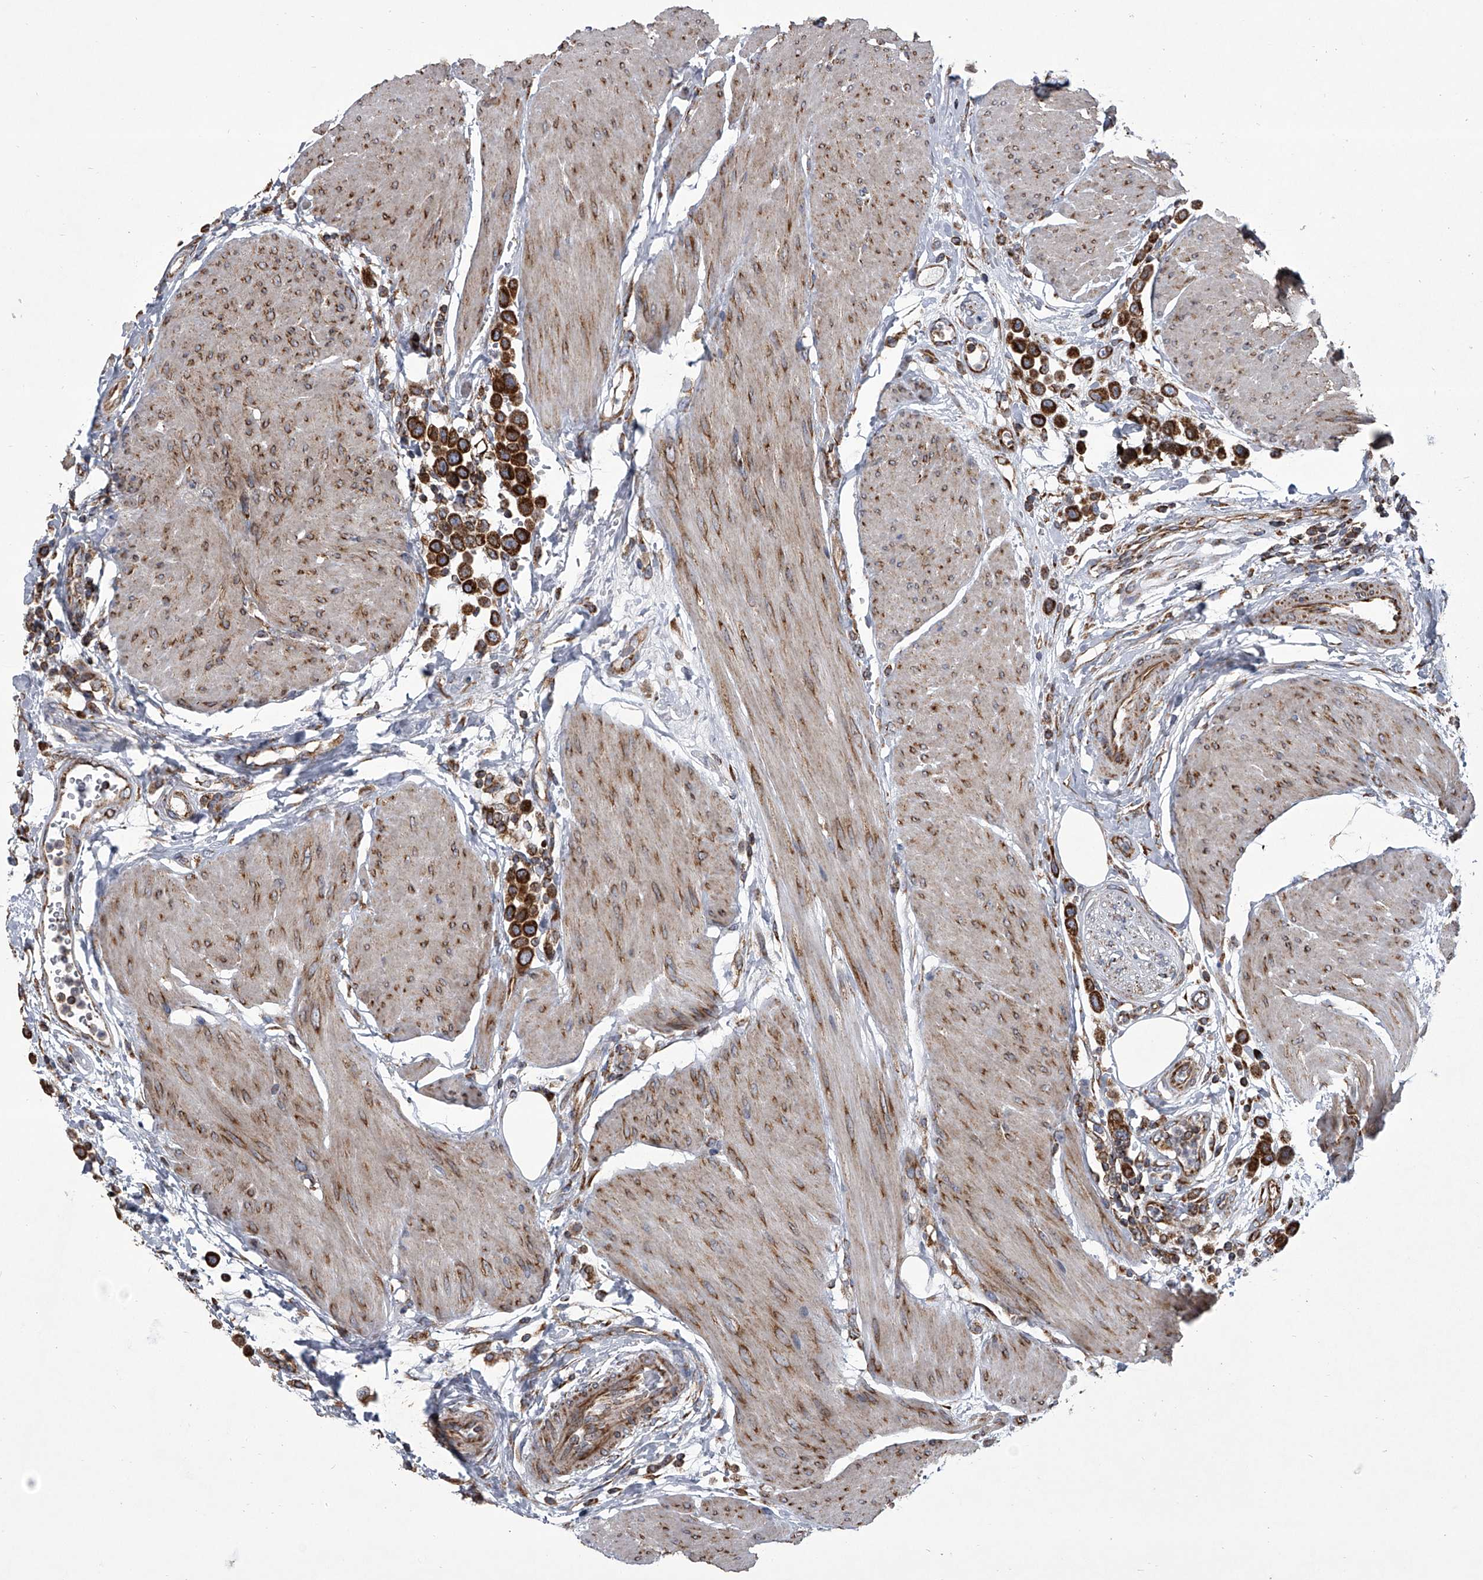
{"staining": {"intensity": "strong", "quantity": ">75%", "location": "cytoplasmic/membranous"}, "tissue": "urothelial cancer", "cell_type": "Tumor cells", "image_type": "cancer", "snomed": [{"axis": "morphology", "description": "Urothelial carcinoma, High grade"}, {"axis": "topography", "description": "Urinary bladder"}], "caption": "Immunohistochemistry histopathology image of human high-grade urothelial carcinoma stained for a protein (brown), which demonstrates high levels of strong cytoplasmic/membranous staining in about >75% of tumor cells.", "gene": "ZC3H15", "patient": {"sex": "male", "age": 50}}